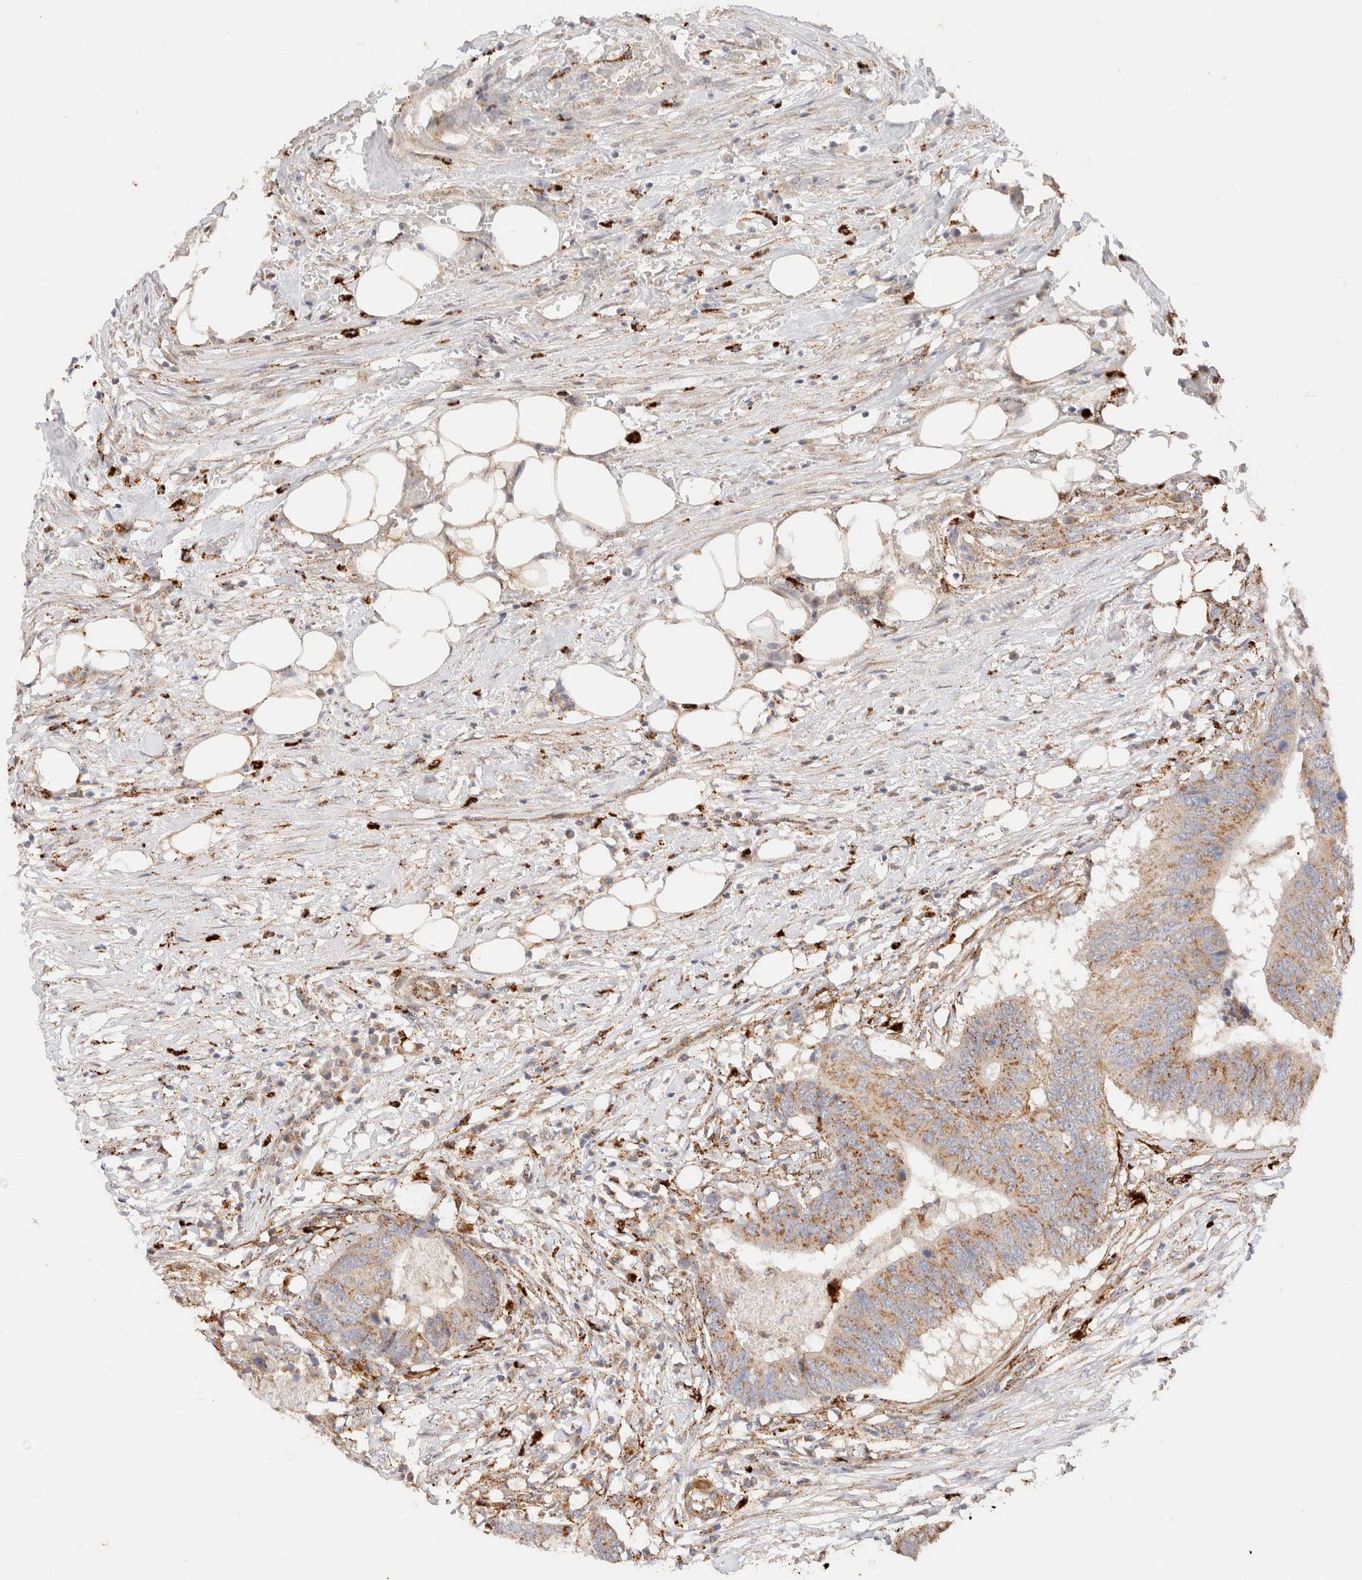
{"staining": {"intensity": "weak", "quantity": ">75%", "location": "cytoplasmic/membranous"}, "tissue": "colorectal cancer", "cell_type": "Tumor cells", "image_type": "cancer", "snomed": [{"axis": "morphology", "description": "Adenocarcinoma, NOS"}, {"axis": "topography", "description": "Colon"}], "caption": "IHC staining of colorectal adenocarcinoma, which displays low levels of weak cytoplasmic/membranous expression in about >75% of tumor cells indicating weak cytoplasmic/membranous protein positivity. The staining was performed using DAB (3,3'-diaminobenzidine) (brown) for protein detection and nuclei were counterstained in hematoxylin (blue).", "gene": "RABEPK", "patient": {"sex": "male", "age": 56}}